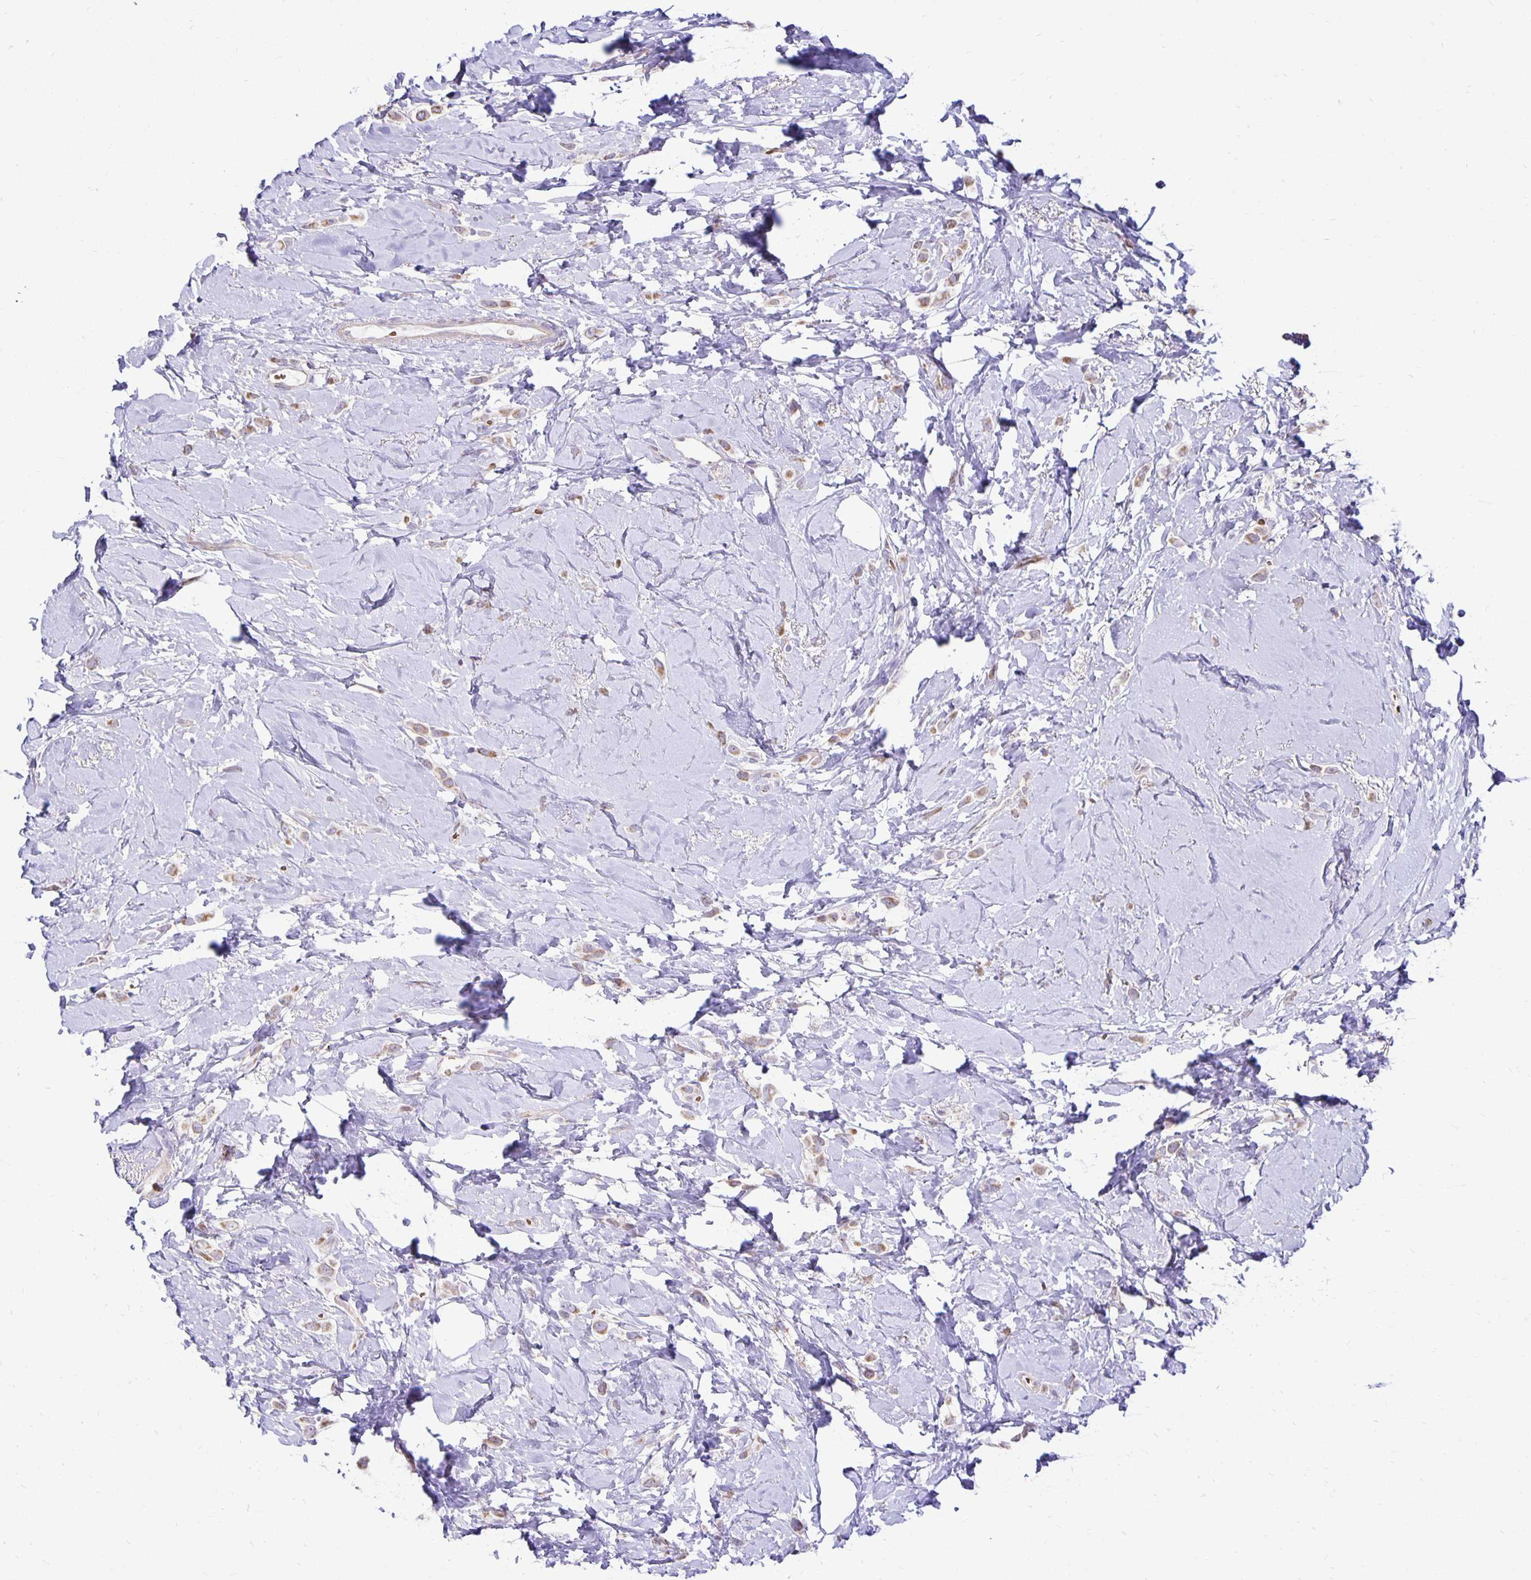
{"staining": {"intensity": "weak", "quantity": ">75%", "location": "cytoplasmic/membranous"}, "tissue": "breast cancer", "cell_type": "Tumor cells", "image_type": "cancer", "snomed": [{"axis": "morphology", "description": "Lobular carcinoma"}, {"axis": "topography", "description": "Breast"}], "caption": "The photomicrograph shows immunohistochemical staining of breast cancer (lobular carcinoma). There is weak cytoplasmic/membranous positivity is seen in approximately >75% of tumor cells.", "gene": "FN3K", "patient": {"sex": "female", "age": 66}}